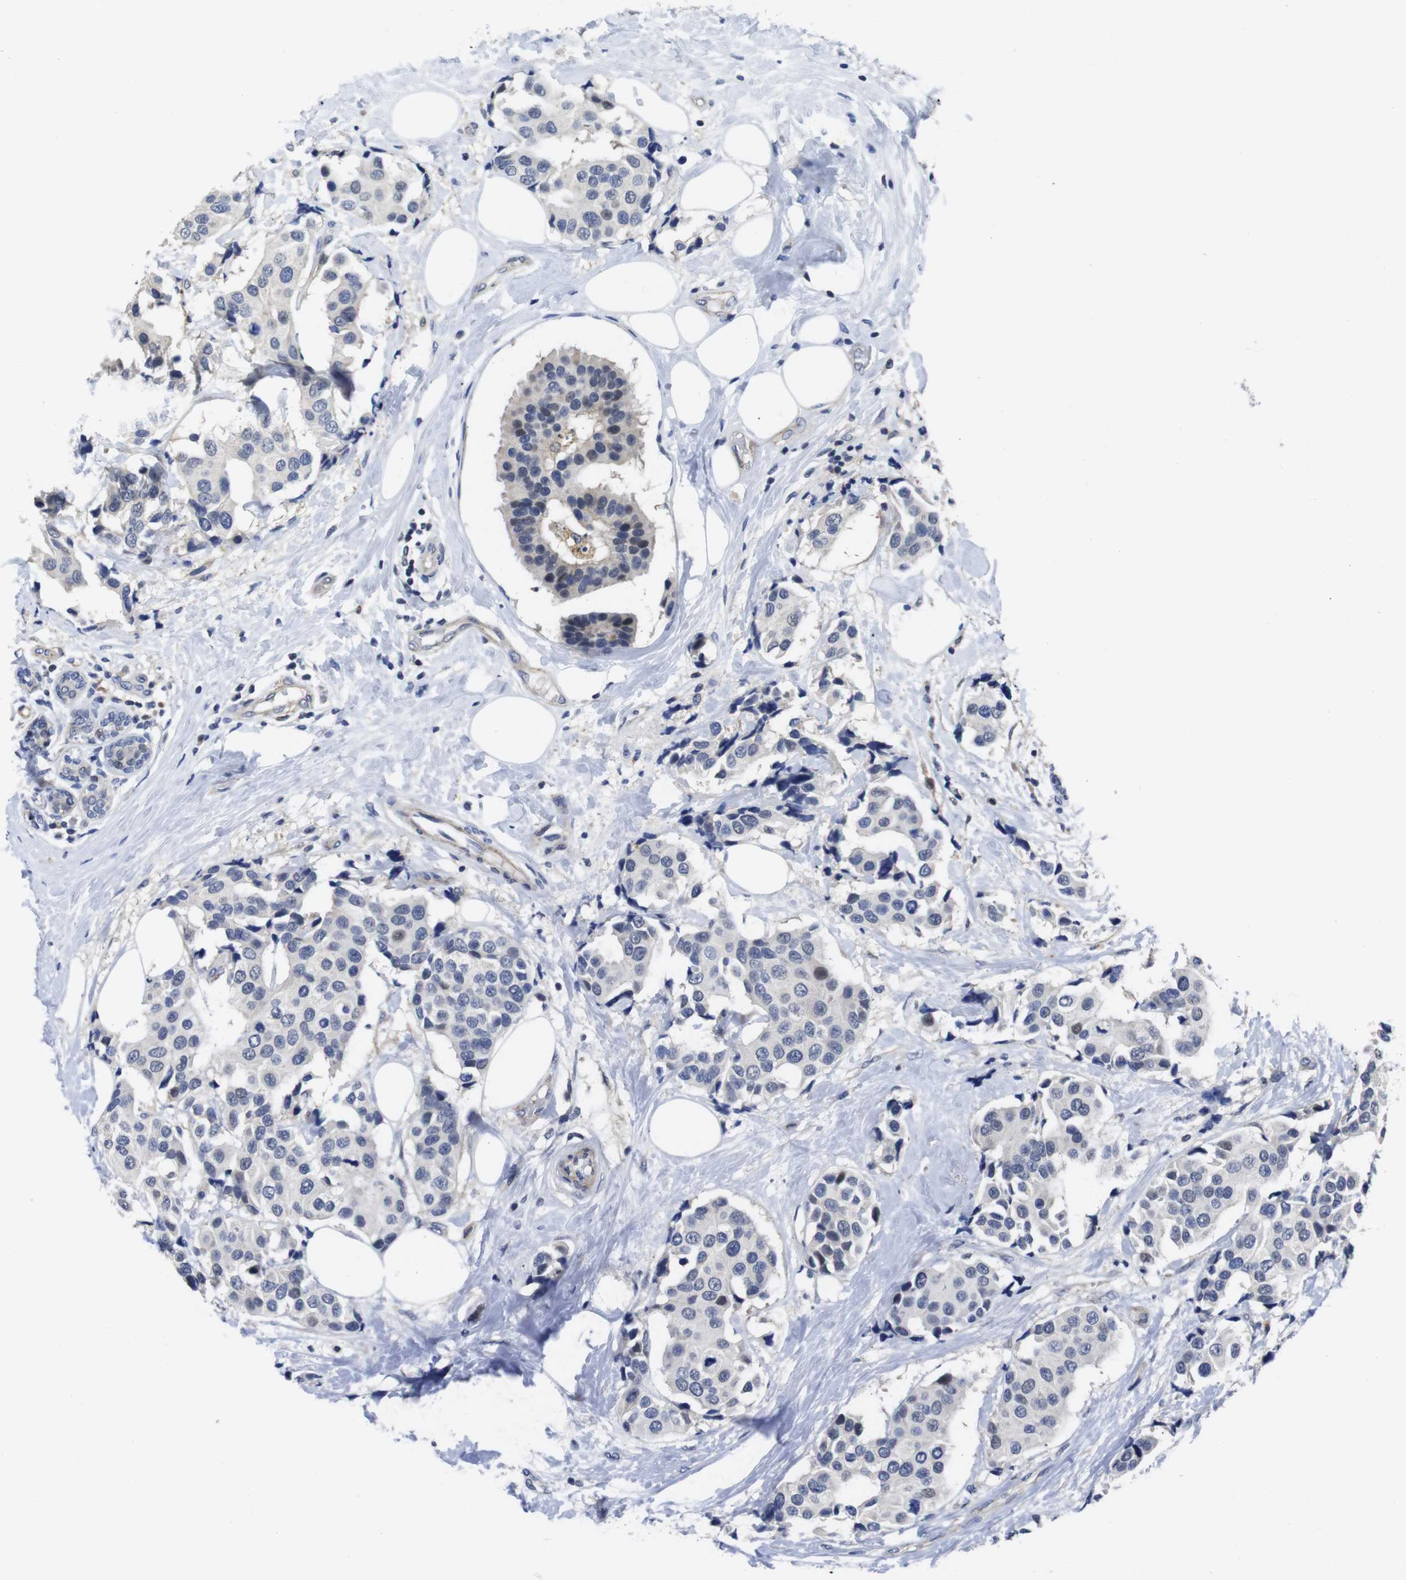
{"staining": {"intensity": "negative", "quantity": "none", "location": "none"}, "tissue": "breast cancer", "cell_type": "Tumor cells", "image_type": "cancer", "snomed": [{"axis": "morphology", "description": "Normal tissue, NOS"}, {"axis": "morphology", "description": "Duct carcinoma"}, {"axis": "topography", "description": "Breast"}], "caption": "Immunohistochemical staining of human intraductal carcinoma (breast) exhibits no significant expression in tumor cells.", "gene": "FNTA", "patient": {"sex": "female", "age": 39}}